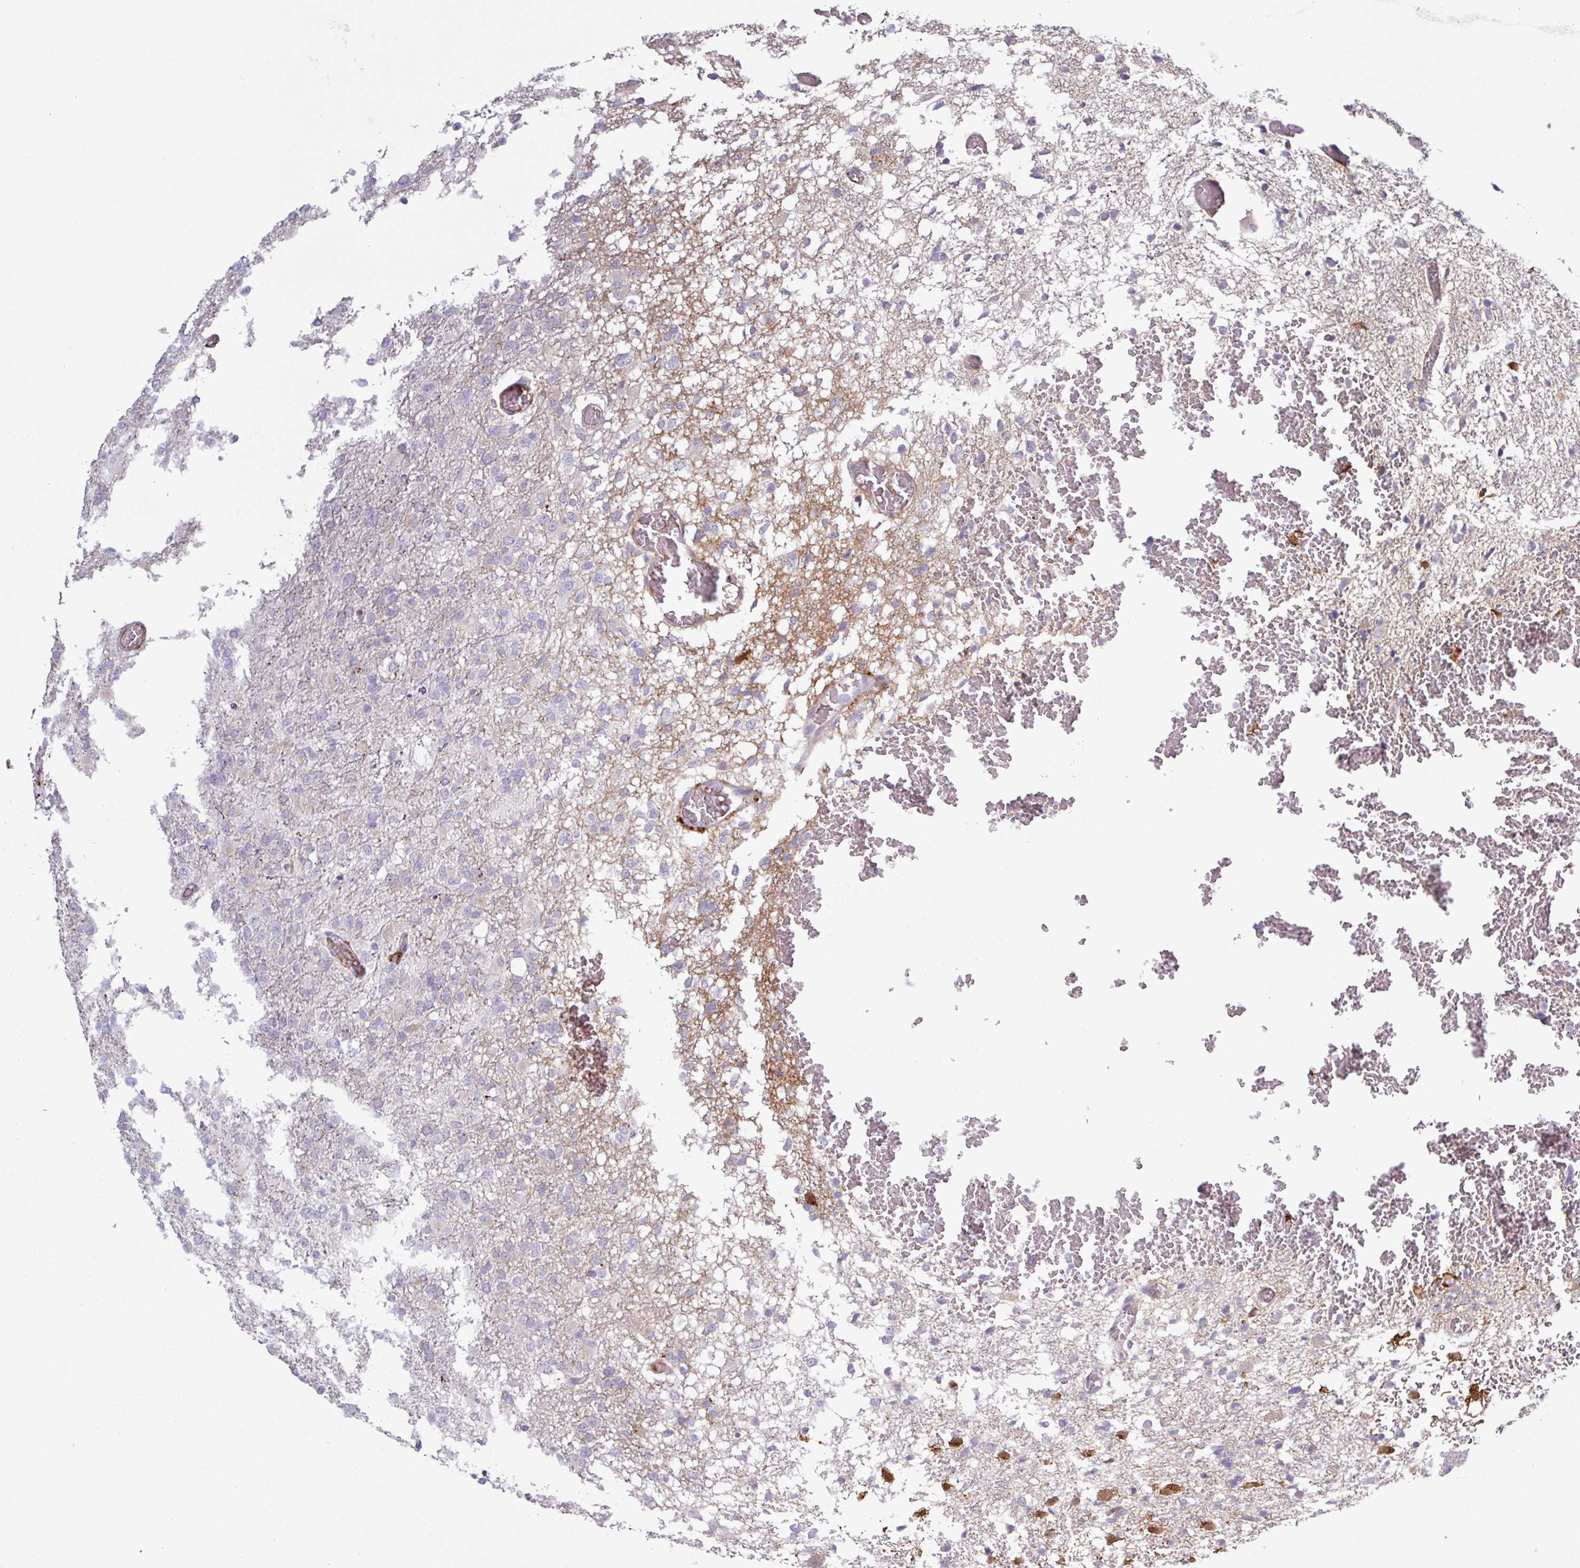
{"staining": {"intensity": "moderate", "quantity": "<25%", "location": "cytoplasmic/membranous,nuclear"}, "tissue": "glioma", "cell_type": "Tumor cells", "image_type": "cancer", "snomed": [{"axis": "morphology", "description": "Glioma, malignant, High grade"}, {"axis": "topography", "description": "Brain"}], "caption": "Tumor cells show low levels of moderate cytoplasmic/membranous and nuclear staining in about <25% of cells in glioma.", "gene": "C4B", "patient": {"sex": "female", "age": 74}}